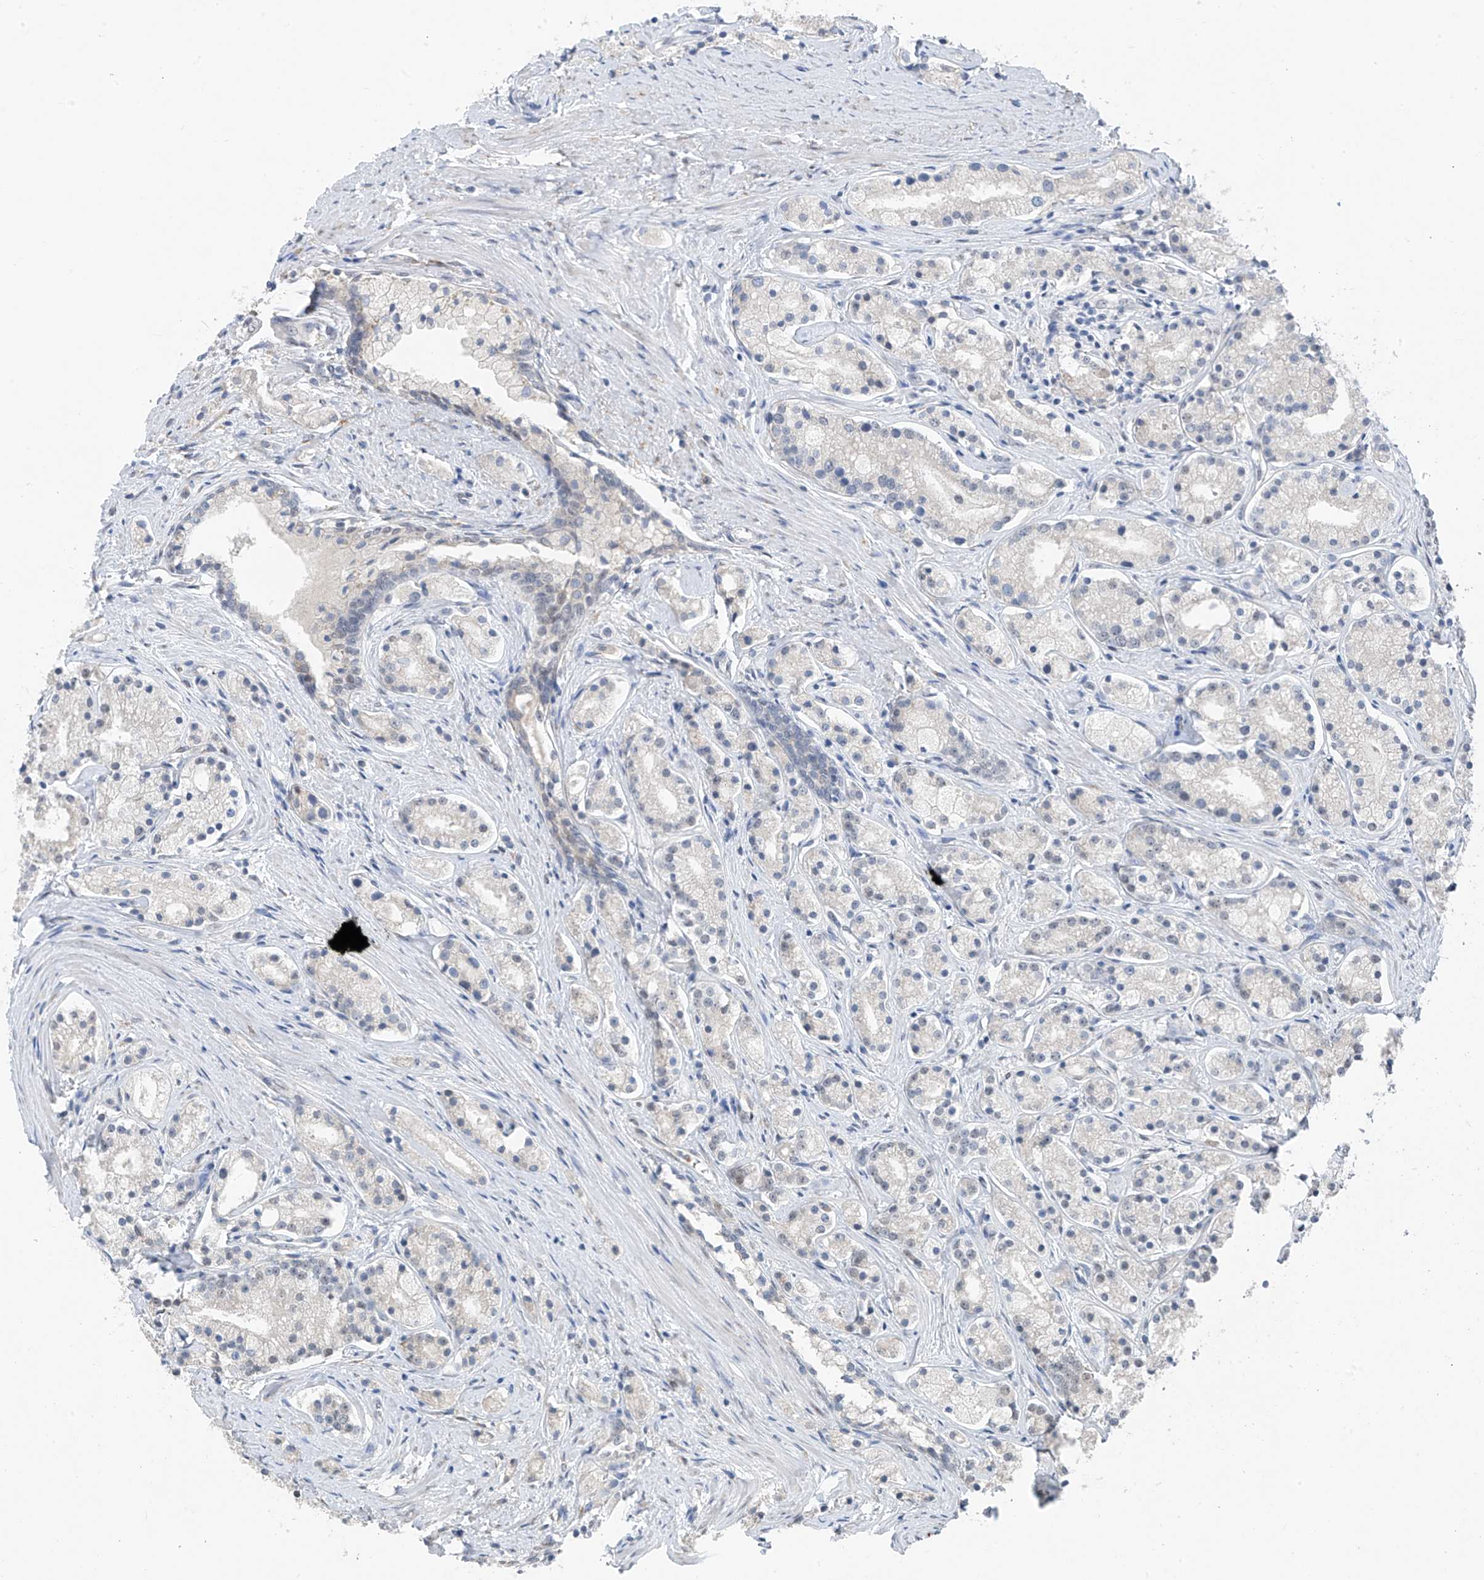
{"staining": {"intensity": "negative", "quantity": "none", "location": "none"}, "tissue": "prostate cancer", "cell_type": "Tumor cells", "image_type": "cancer", "snomed": [{"axis": "morphology", "description": "Adenocarcinoma, High grade"}, {"axis": "topography", "description": "Prostate"}], "caption": "Immunohistochemical staining of human prostate cancer shows no significant positivity in tumor cells.", "gene": "CYP4V2", "patient": {"sex": "male", "age": 69}}